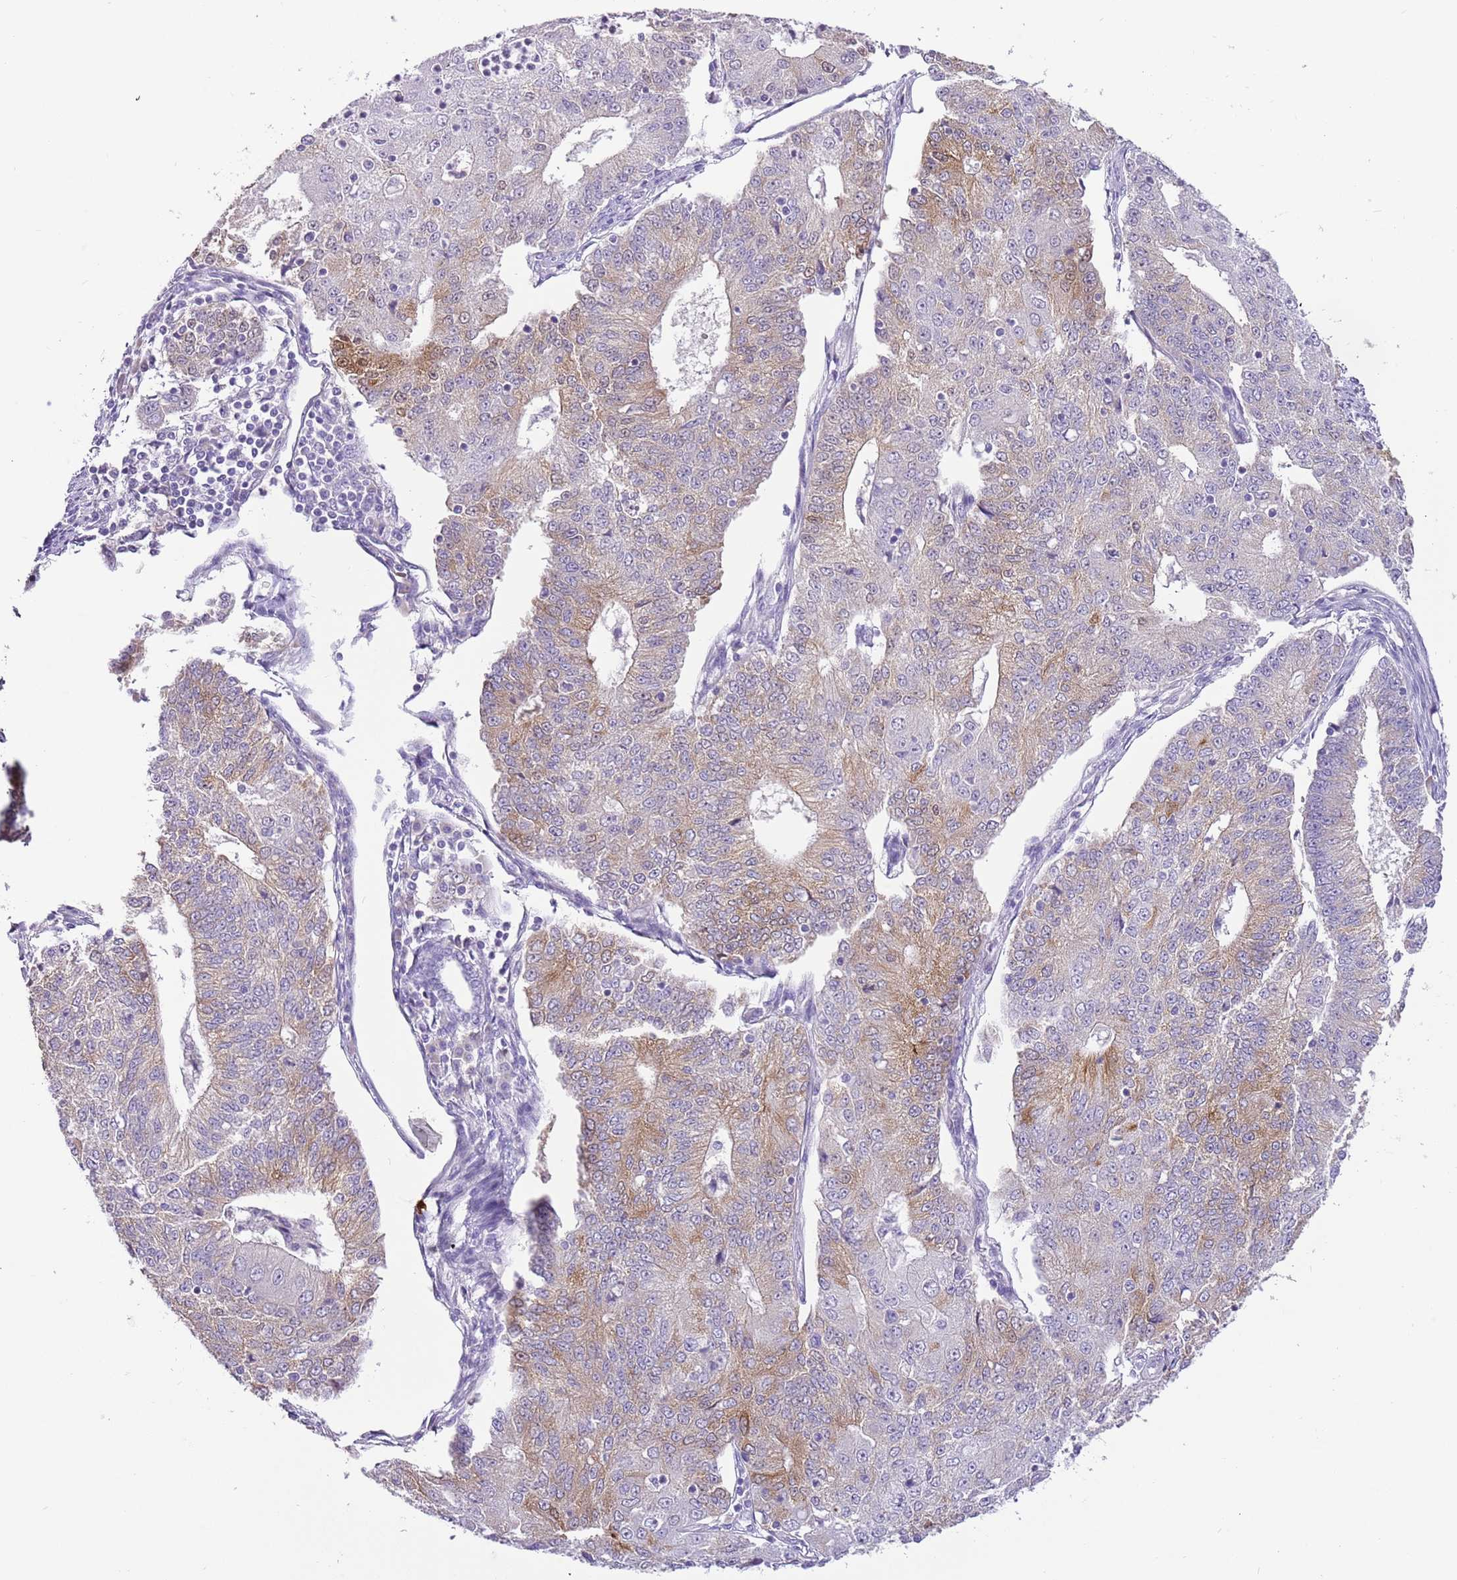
{"staining": {"intensity": "moderate", "quantity": "<25%", "location": "cytoplasmic/membranous"}, "tissue": "endometrial cancer", "cell_type": "Tumor cells", "image_type": "cancer", "snomed": [{"axis": "morphology", "description": "Adenocarcinoma, NOS"}, {"axis": "topography", "description": "Endometrium"}], "caption": "Immunohistochemical staining of human endometrial cancer (adenocarcinoma) demonstrates moderate cytoplasmic/membranous protein staining in approximately <25% of tumor cells. (DAB = brown stain, brightfield microscopy at high magnification).", "gene": "RFK", "patient": {"sex": "female", "age": 56}}